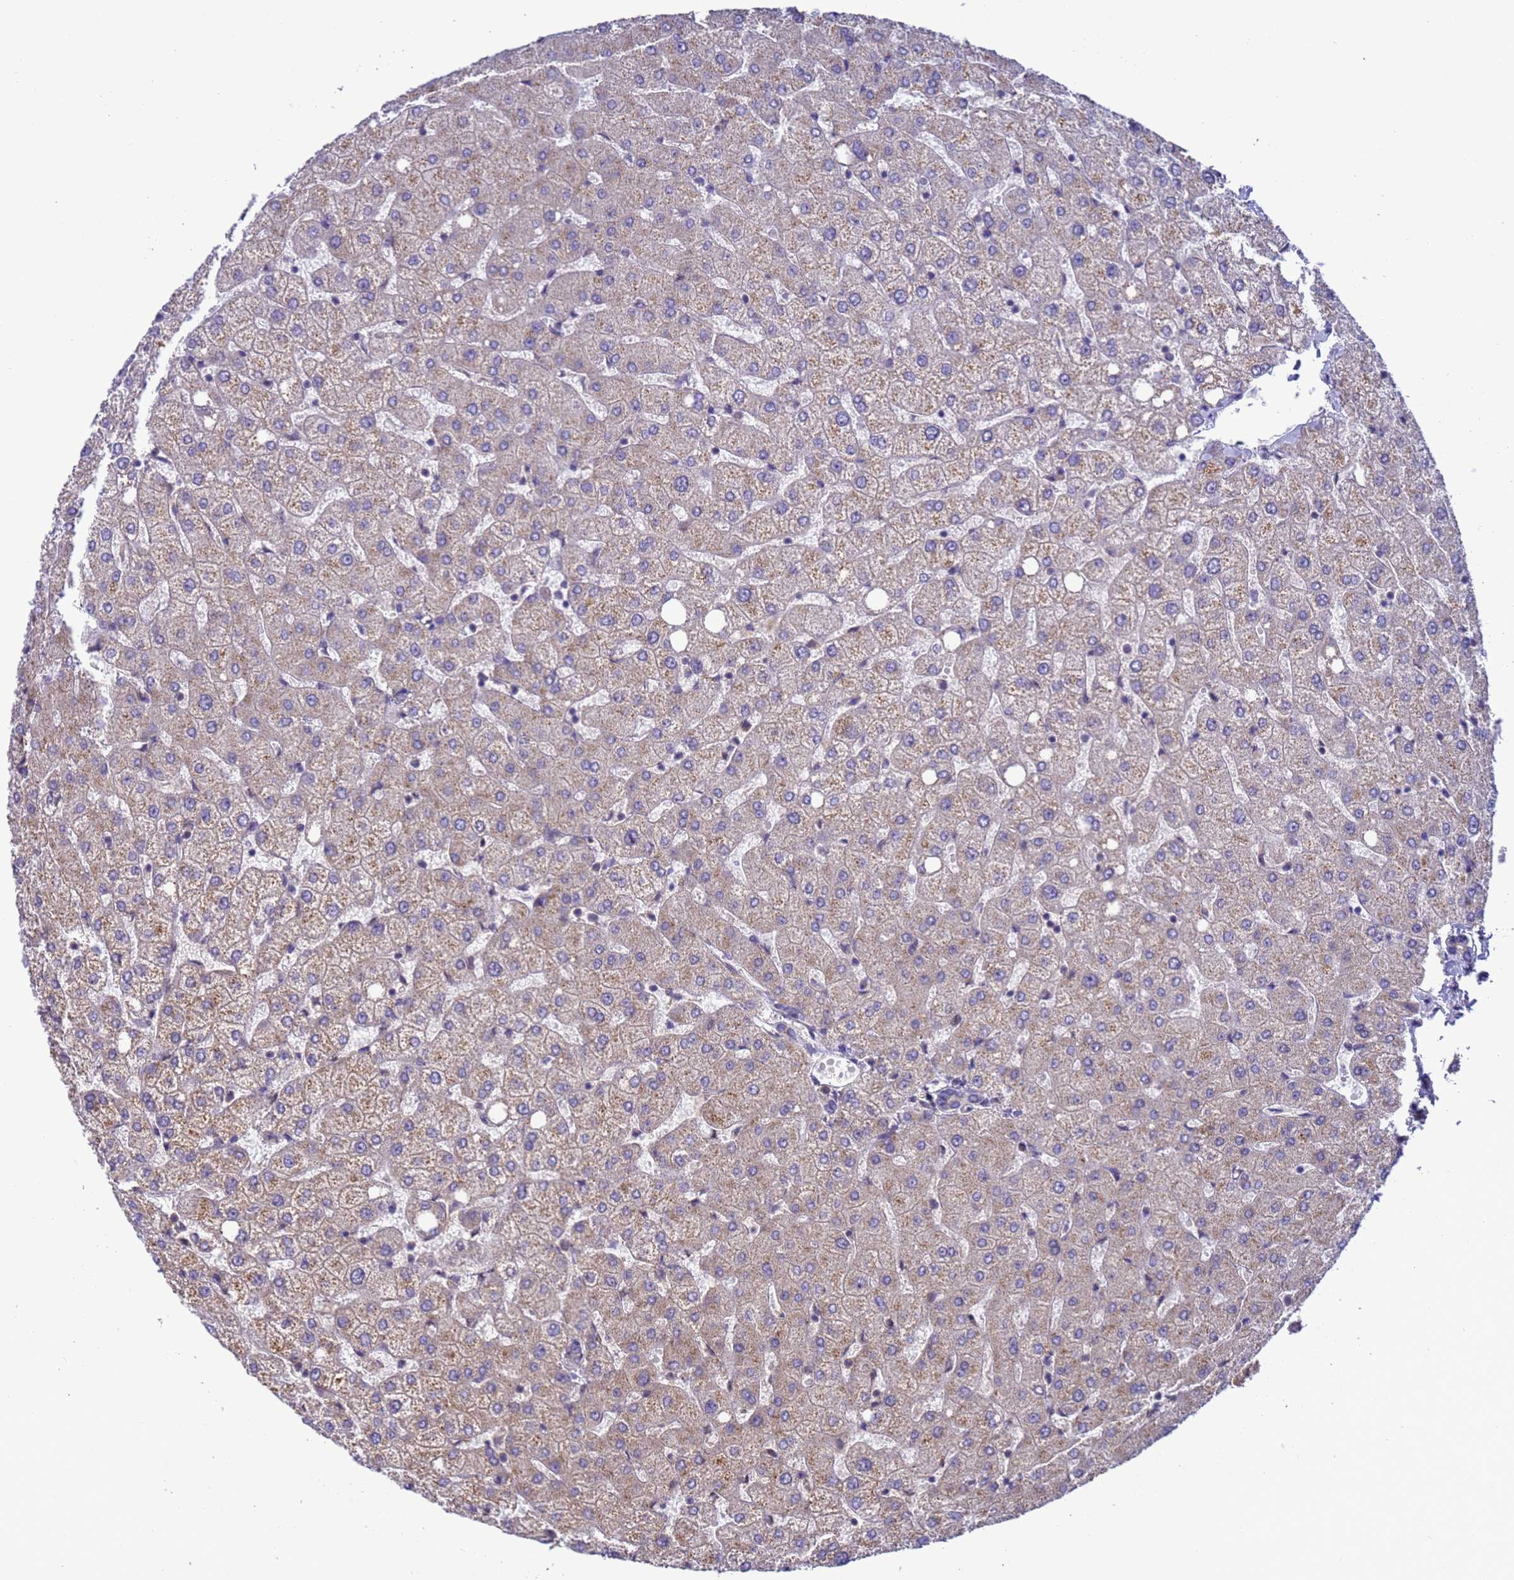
{"staining": {"intensity": "negative", "quantity": "none", "location": "none"}, "tissue": "liver", "cell_type": "Cholangiocytes", "image_type": "normal", "snomed": [{"axis": "morphology", "description": "Normal tissue, NOS"}, {"axis": "topography", "description": "Liver"}], "caption": "High magnification brightfield microscopy of normal liver stained with DAB (3,3'-diaminobenzidine) (brown) and counterstained with hematoxylin (blue): cholangiocytes show no significant expression. The staining was performed using DAB (3,3'-diaminobenzidine) to visualize the protein expression in brown, while the nuclei were stained in blue with hematoxylin (Magnification: 20x).", "gene": "ZFP69B", "patient": {"sex": "female", "age": 54}}